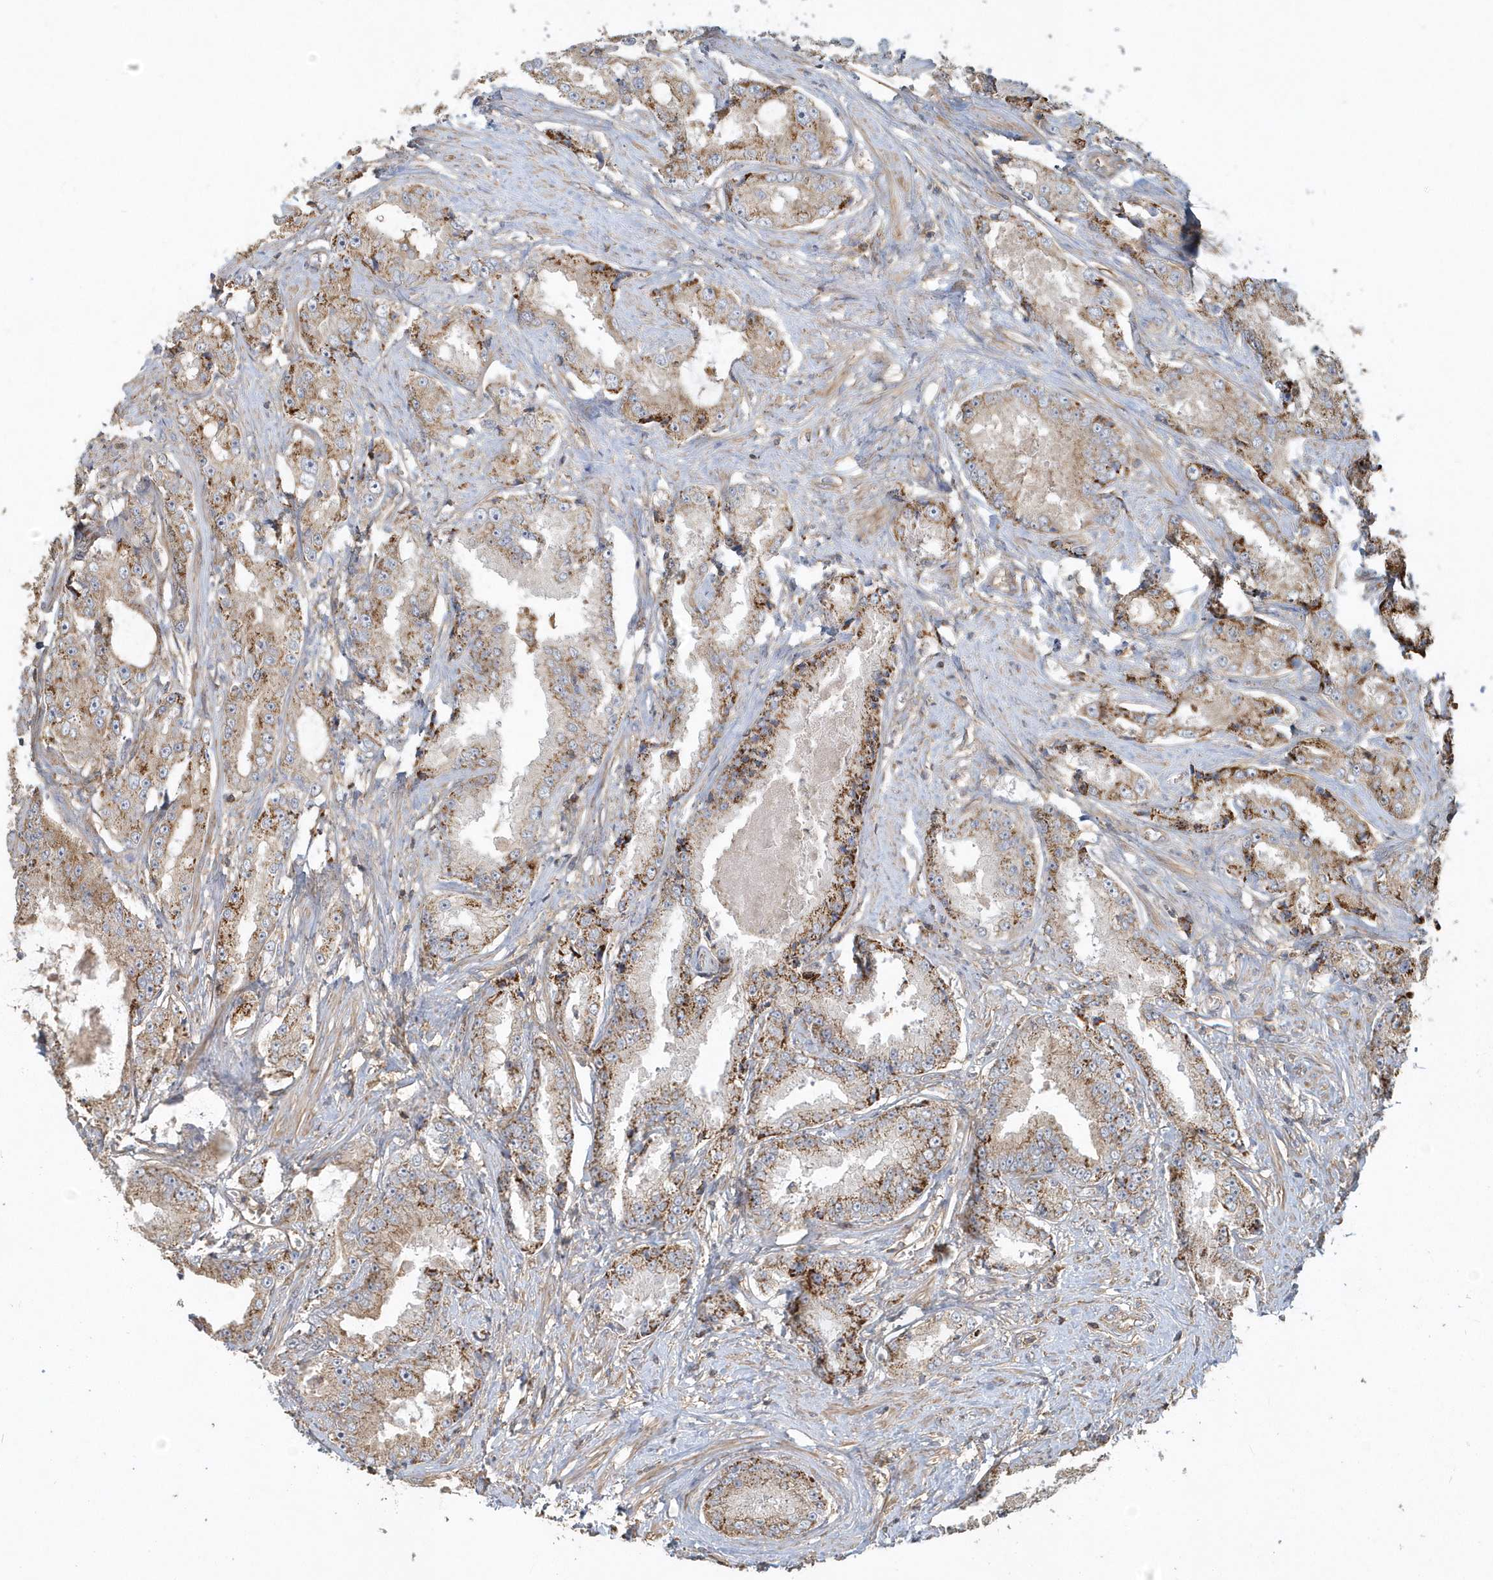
{"staining": {"intensity": "moderate", "quantity": ">75%", "location": "cytoplasmic/membranous"}, "tissue": "prostate cancer", "cell_type": "Tumor cells", "image_type": "cancer", "snomed": [{"axis": "morphology", "description": "Adenocarcinoma, High grade"}, {"axis": "topography", "description": "Prostate"}], "caption": "Immunohistochemical staining of human prostate cancer exhibits medium levels of moderate cytoplasmic/membranous protein staining in approximately >75% of tumor cells.", "gene": "TRAIP", "patient": {"sex": "male", "age": 73}}